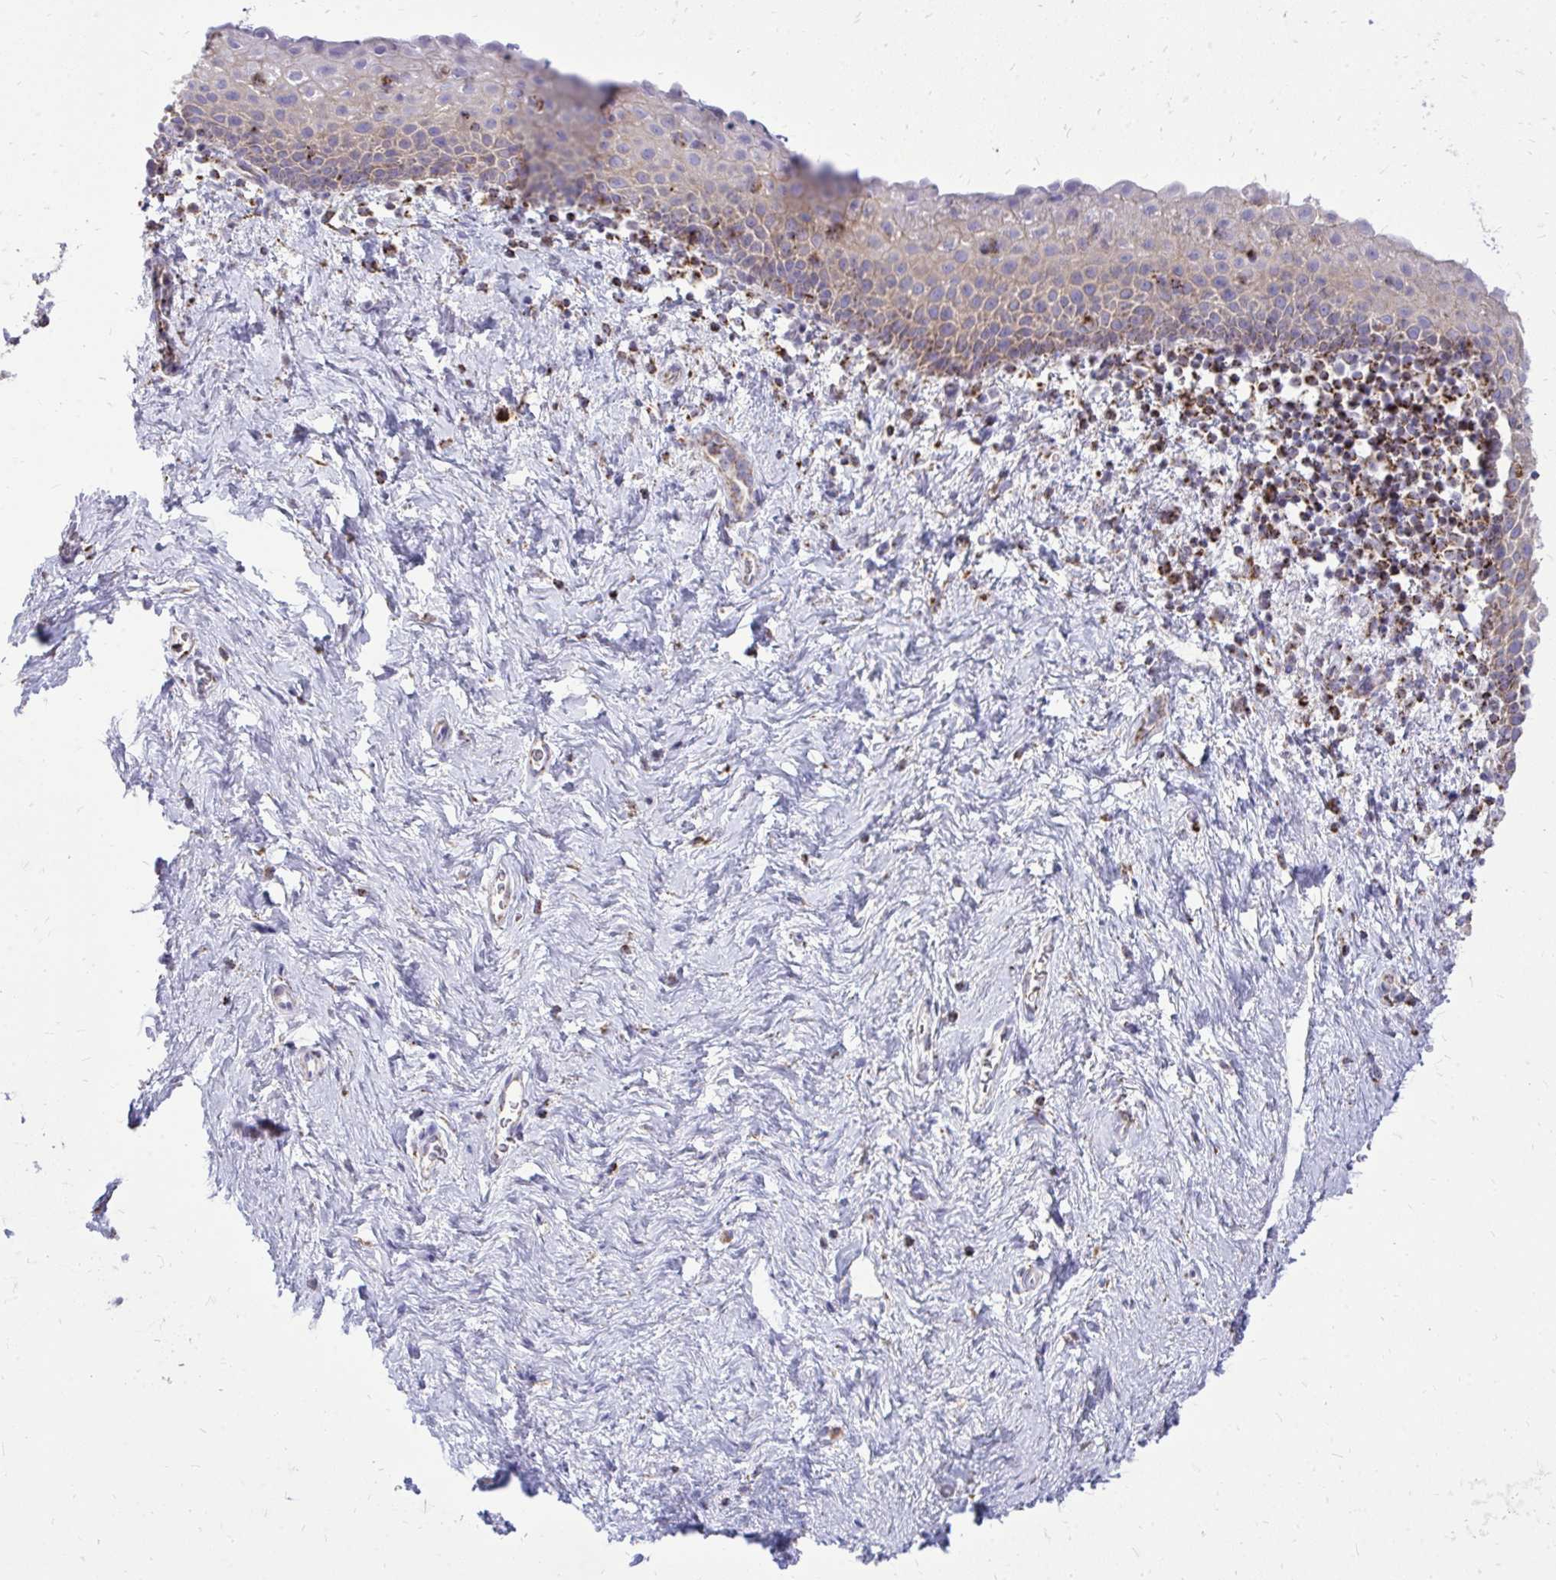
{"staining": {"intensity": "weak", "quantity": "<25%", "location": "cytoplasmic/membranous"}, "tissue": "vagina", "cell_type": "Squamous epithelial cells", "image_type": "normal", "snomed": [{"axis": "morphology", "description": "Normal tissue, NOS"}, {"axis": "topography", "description": "Vagina"}], "caption": "This is an immunohistochemistry (IHC) photomicrograph of unremarkable human vagina. There is no positivity in squamous epithelial cells.", "gene": "SPTBN2", "patient": {"sex": "female", "age": 61}}